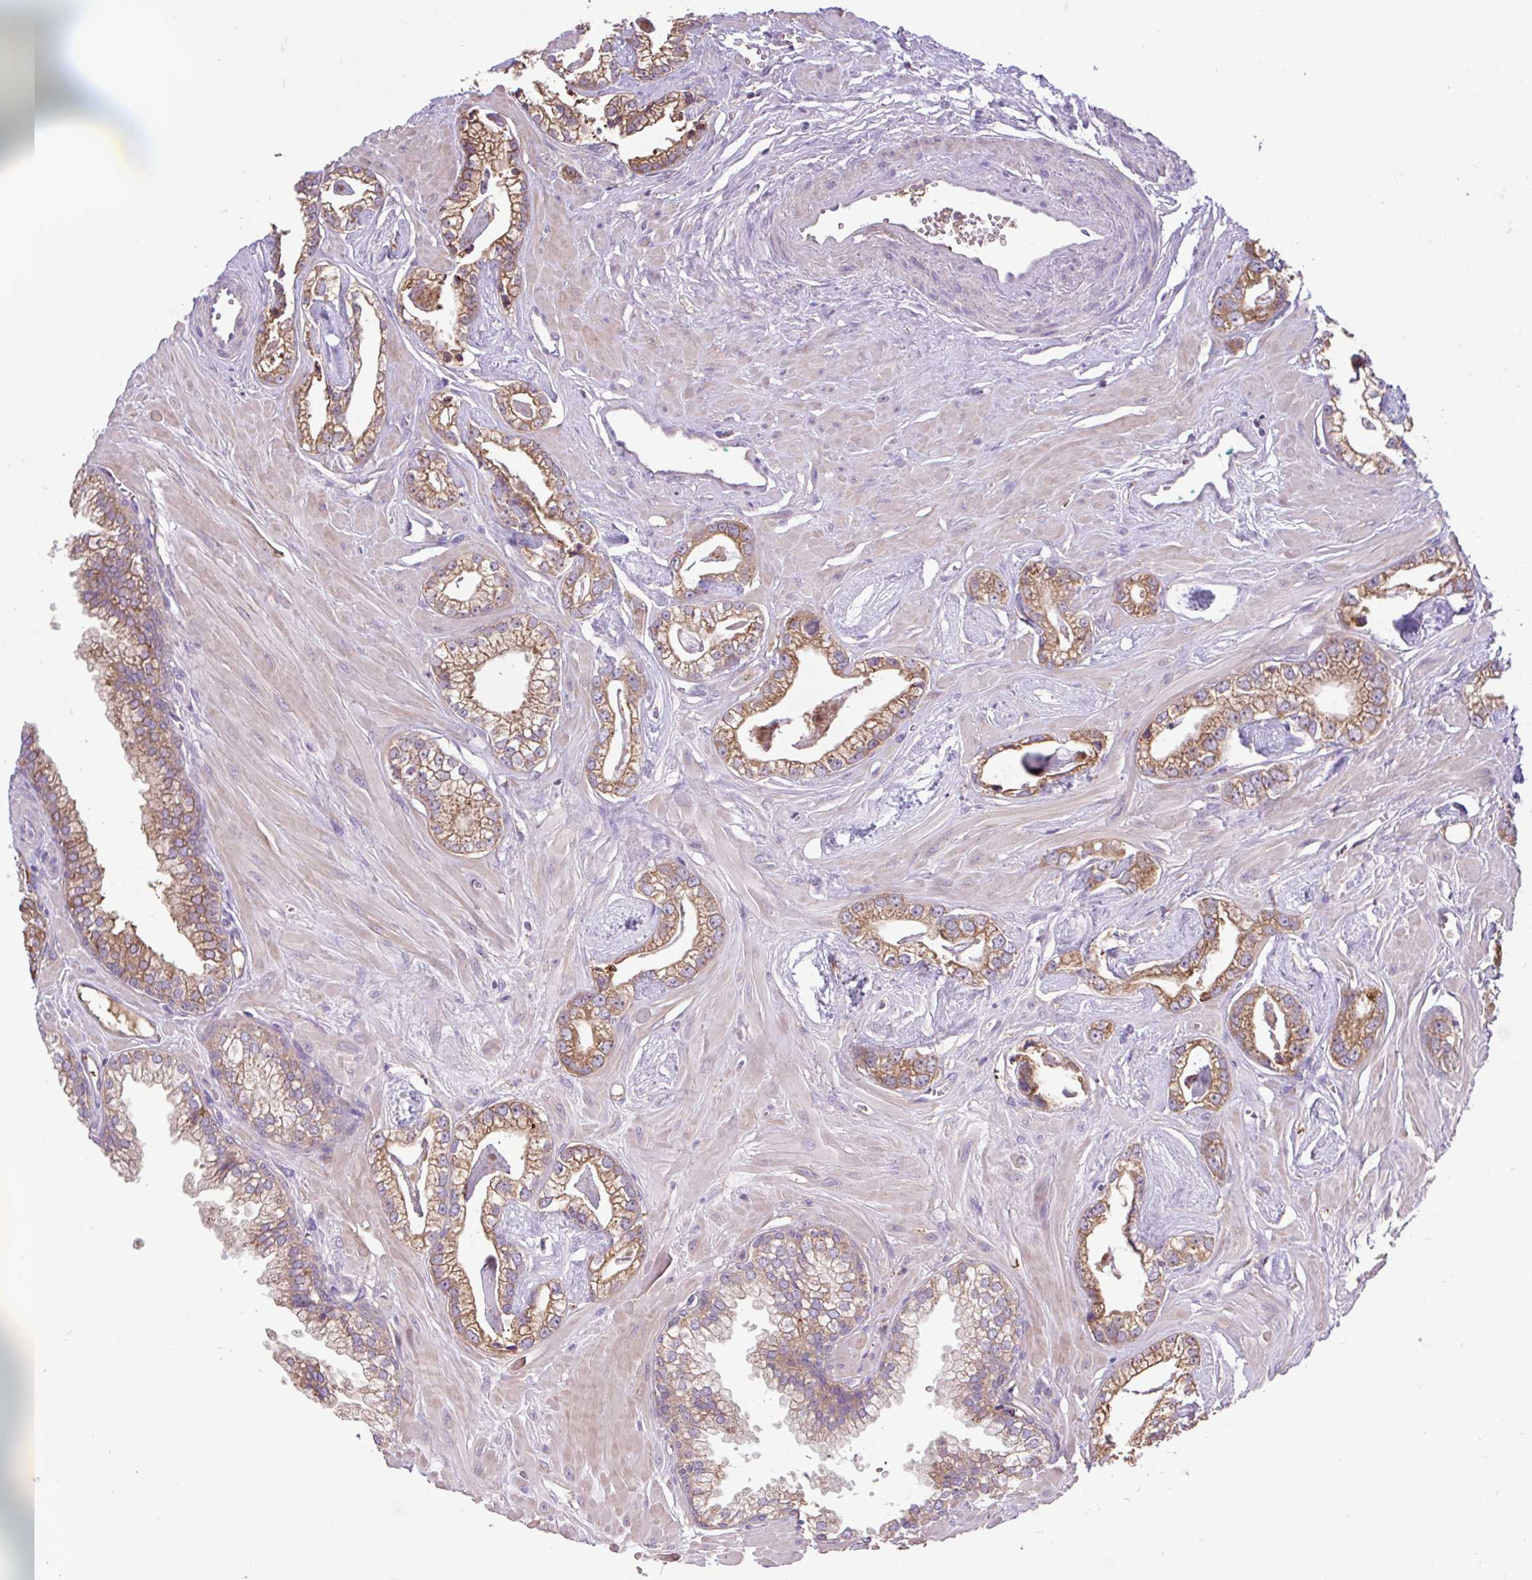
{"staining": {"intensity": "moderate", "quantity": ">75%", "location": "cytoplasmic/membranous"}, "tissue": "prostate cancer", "cell_type": "Tumor cells", "image_type": "cancer", "snomed": [{"axis": "morphology", "description": "Adenocarcinoma, Low grade"}, {"axis": "topography", "description": "Prostate"}], "caption": "About >75% of tumor cells in human prostate cancer (adenocarcinoma (low-grade)) demonstrate moderate cytoplasmic/membranous protein staining as visualized by brown immunohistochemical staining.", "gene": "RALBP1", "patient": {"sex": "male", "age": 60}}